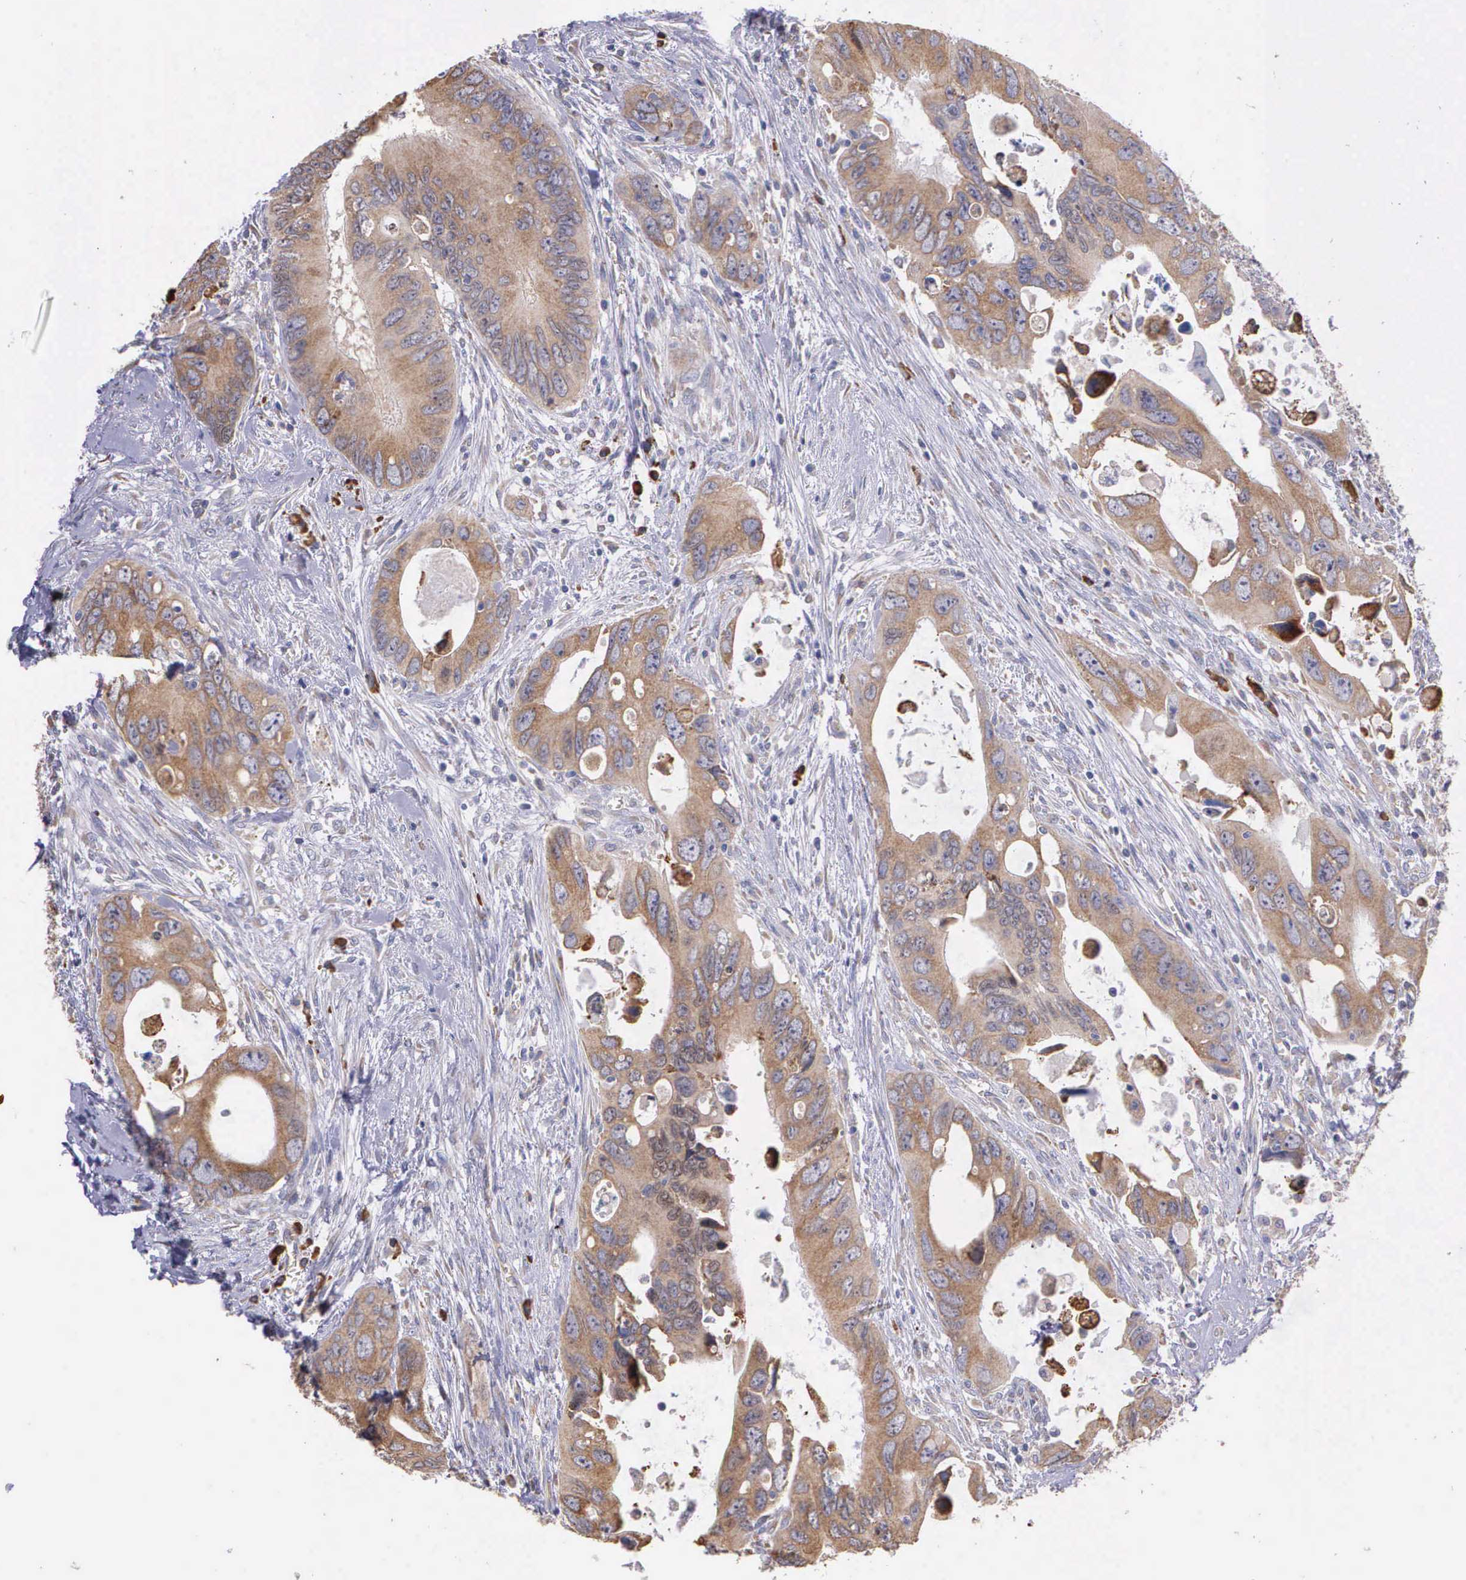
{"staining": {"intensity": "moderate", "quantity": ">75%", "location": "cytoplasmic/membranous"}, "tissue": "colorectal cancer", "cell_type": "Tumor cells", "image_type": "cancer", "snomed": [{"axis": "morphology", "description": "Adenocarcinoma, NOS"}, {"axis": "topography", "description": "Rectum"}], "caption": "Approximately >75% of tumor cells in adenocarcinoma (colorectal) exhibit moderate cytoplasmic/membranous protein positivity as visualized by brown immunohistochemical staining.", "gene": "ZC3H12B", "patient": {"sex": "male", "age": 70}}